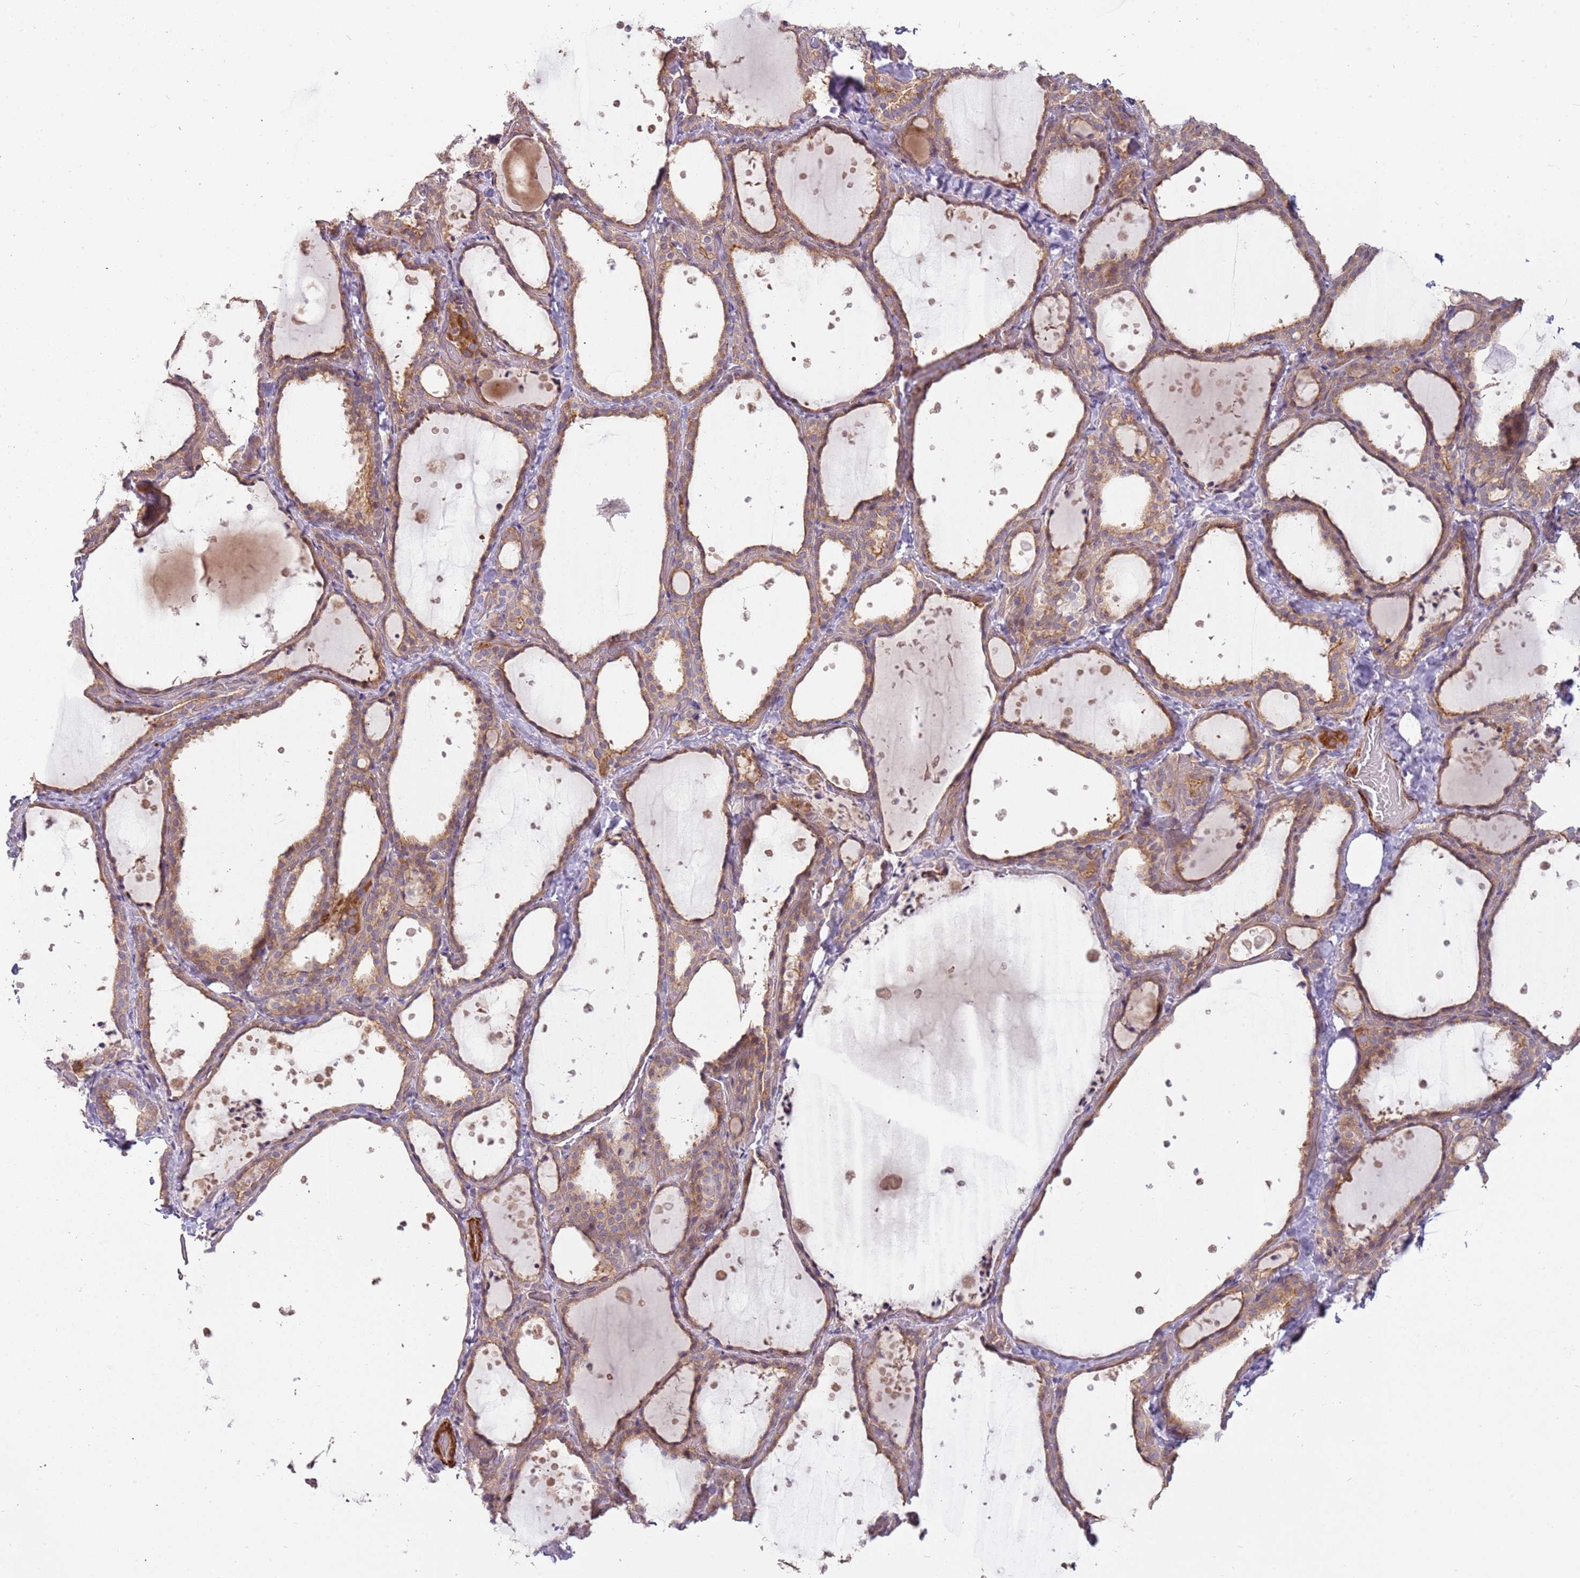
{"staining": {"intensity": "moderate", "quantity": ">75%", "location": "cytoplasmic/membranous"}, "tissue": "thyroid gland", "cell_type": "Glandular cells", "image_type": "normal", "snomed": [{"axis": "morphology", "description": "Normal tissue, NOS"}, {"axis": "topography", "description": "Thyroid gland"}], "caption": "Moderate cytoplasmic/membranous positivity for a protein is present in about >75% of glandular cells of unremarkable thyroid gland using IHC.", "gene": "RNF128", "patient": {"sex": "female", "age": 44}}